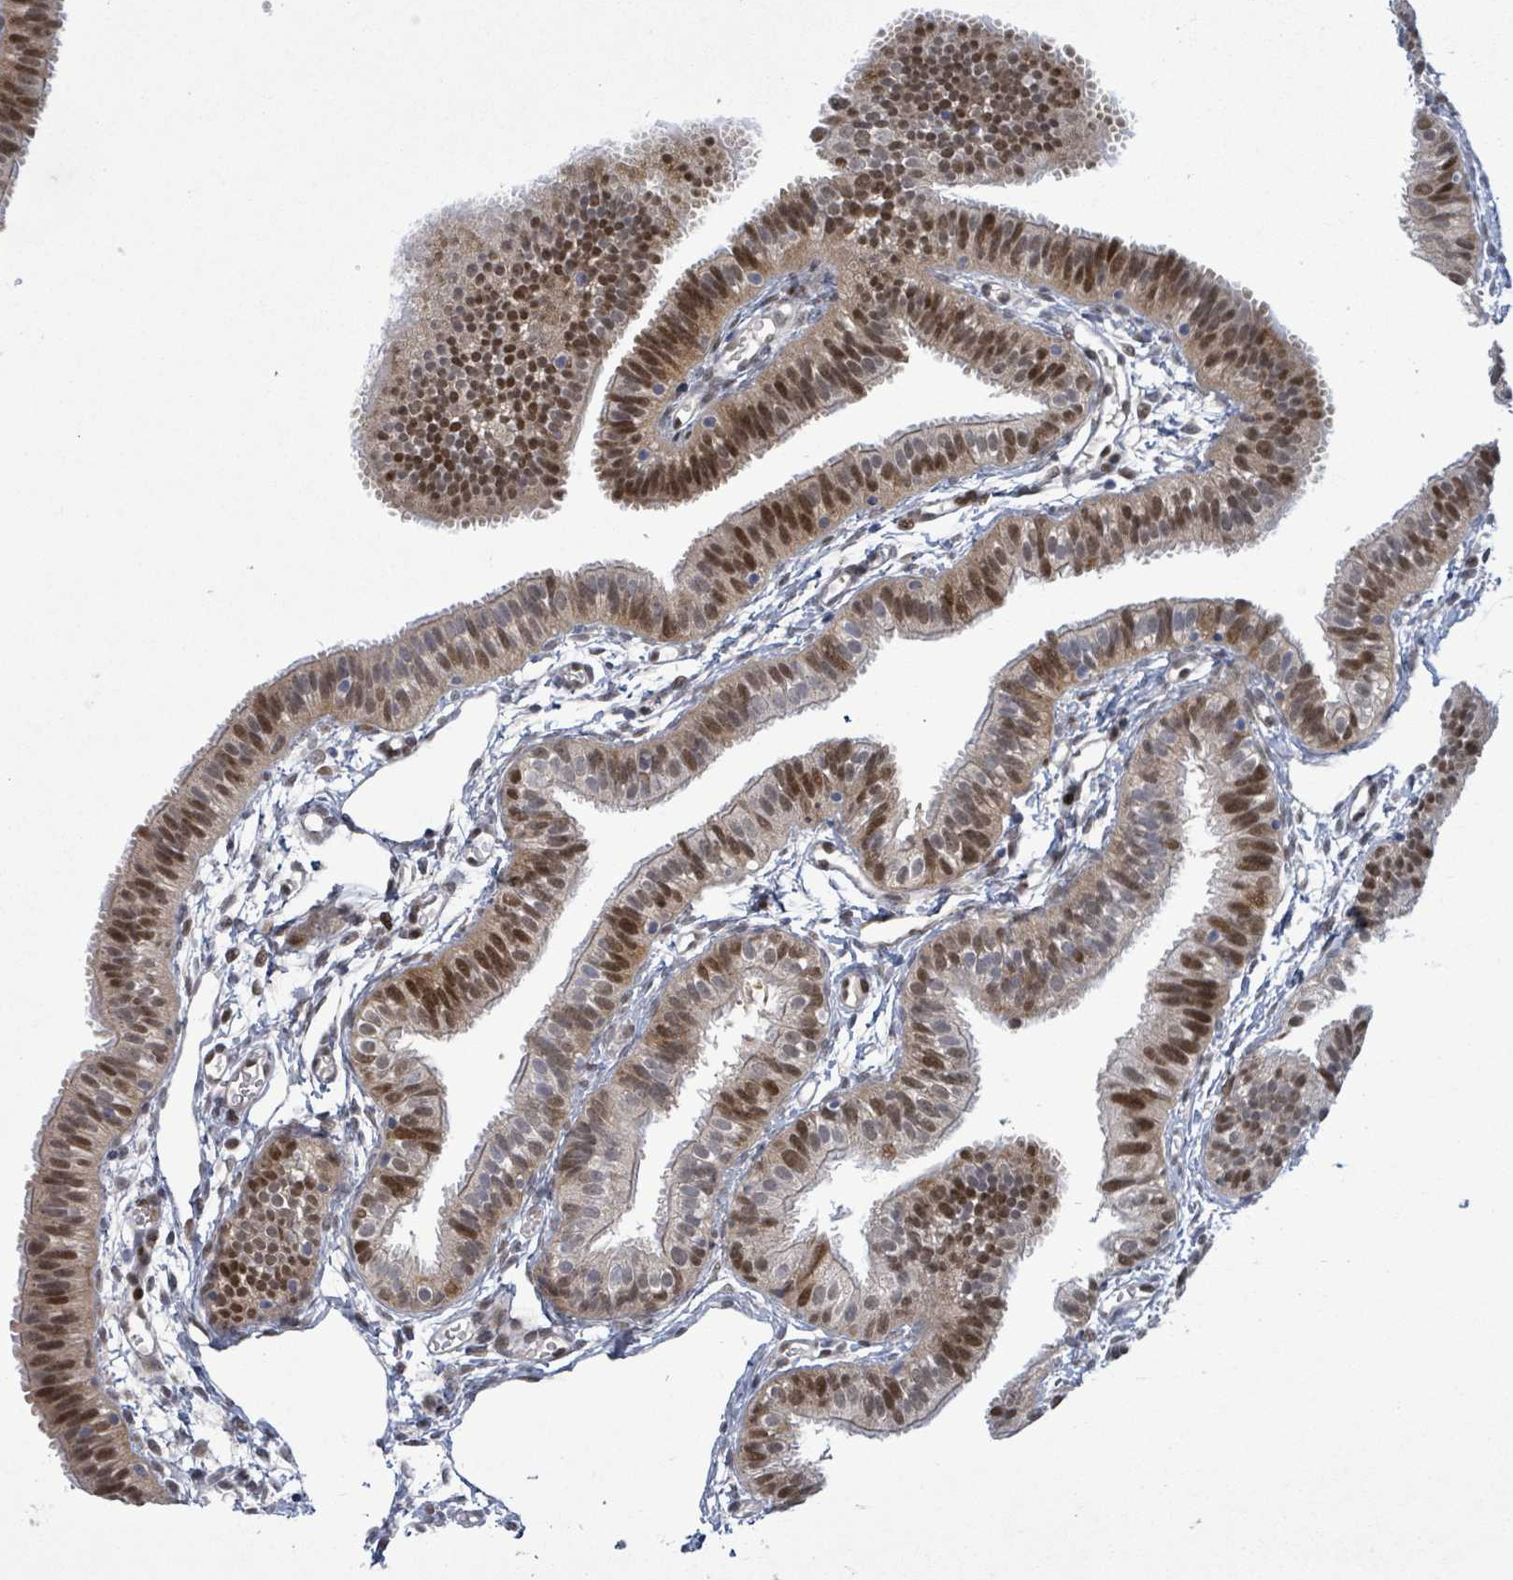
{"staining": {"intensity": "moderate", "quantity": ">75%", "location": "nuclear"}, "tissue": "fallopian tube", "cell_type": "Glandular cells", "image_type": "normal", "snomed": [{"axis": "morphology", "description": "Normal tissue, NOS"}, {"axis": "topography", "description": "Fallopian tube"}], "caption": "A brown stain shows moderate nuclear expression of a protein in glandular cells of normal human fallopian tube. The protein is stained brown, and the nuclei are stained in blue (DAB (3,3'-diaminobenzidine) IHC with brightfield microscopy, high magnification).", "gene": "TUSC1", "patient": {"sex": "female", "age": 35}}